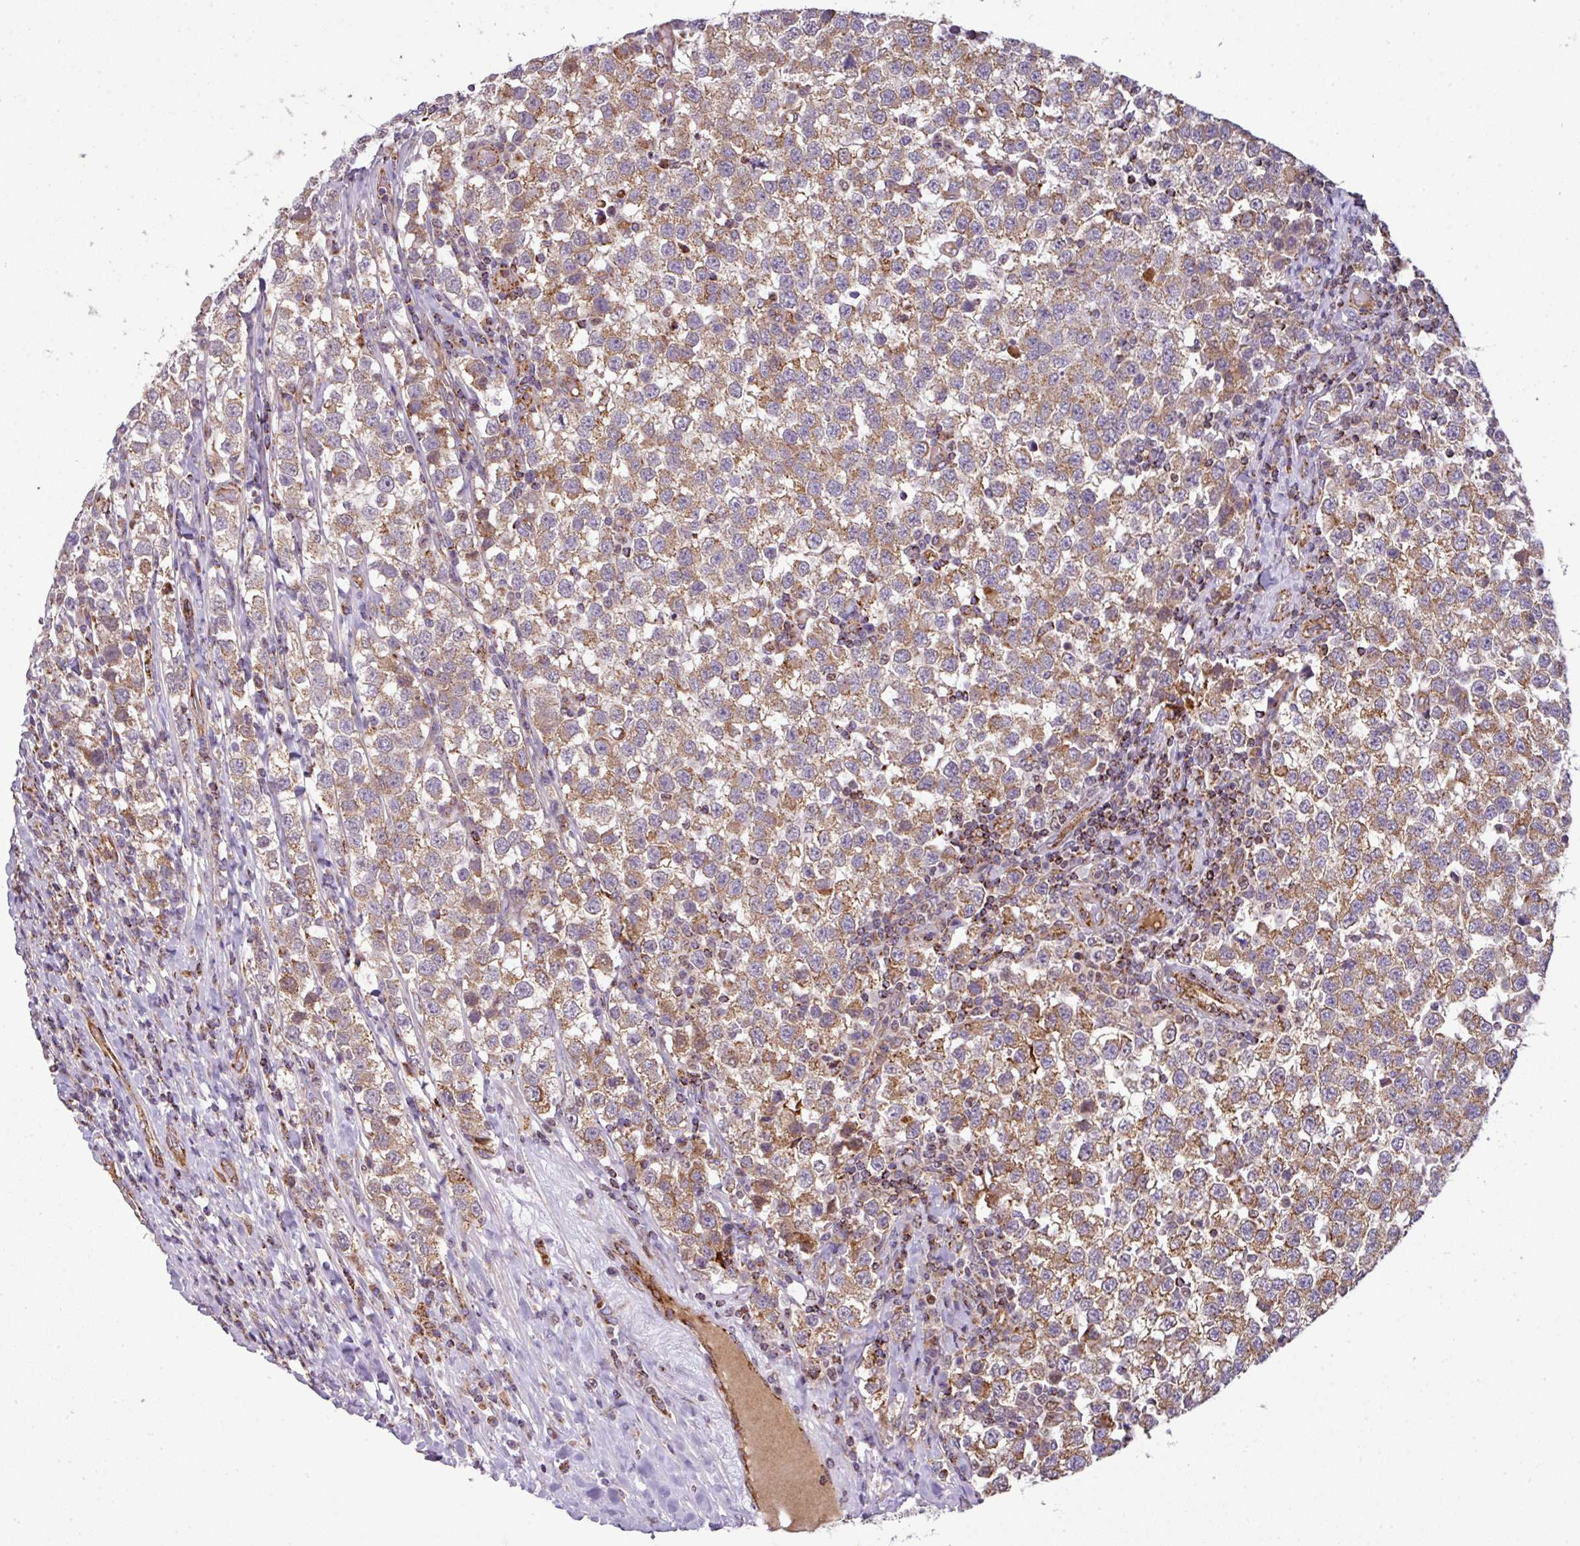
{"staining": {"intensity": "moderate", "quantity": ">75%", "location": "cytoplasmic/membranous"}, "tissue": "testis cancer", "cell_type": "Tumor cells", "image_type": "cancer", "snomed": [{"axis": "morphology", "description": "Seminoma, NOS"}, {"axis": "topography", "description": "Testis"}], "caption": "Seminoma (testis) tissue demonstrates moderate cytoplasmic/membranous staining in about >75% of tumor cells, visualized by immunohistochemistry.", "gene": "PRELID3B", "patient": {"sex": "male", "age": 34}}